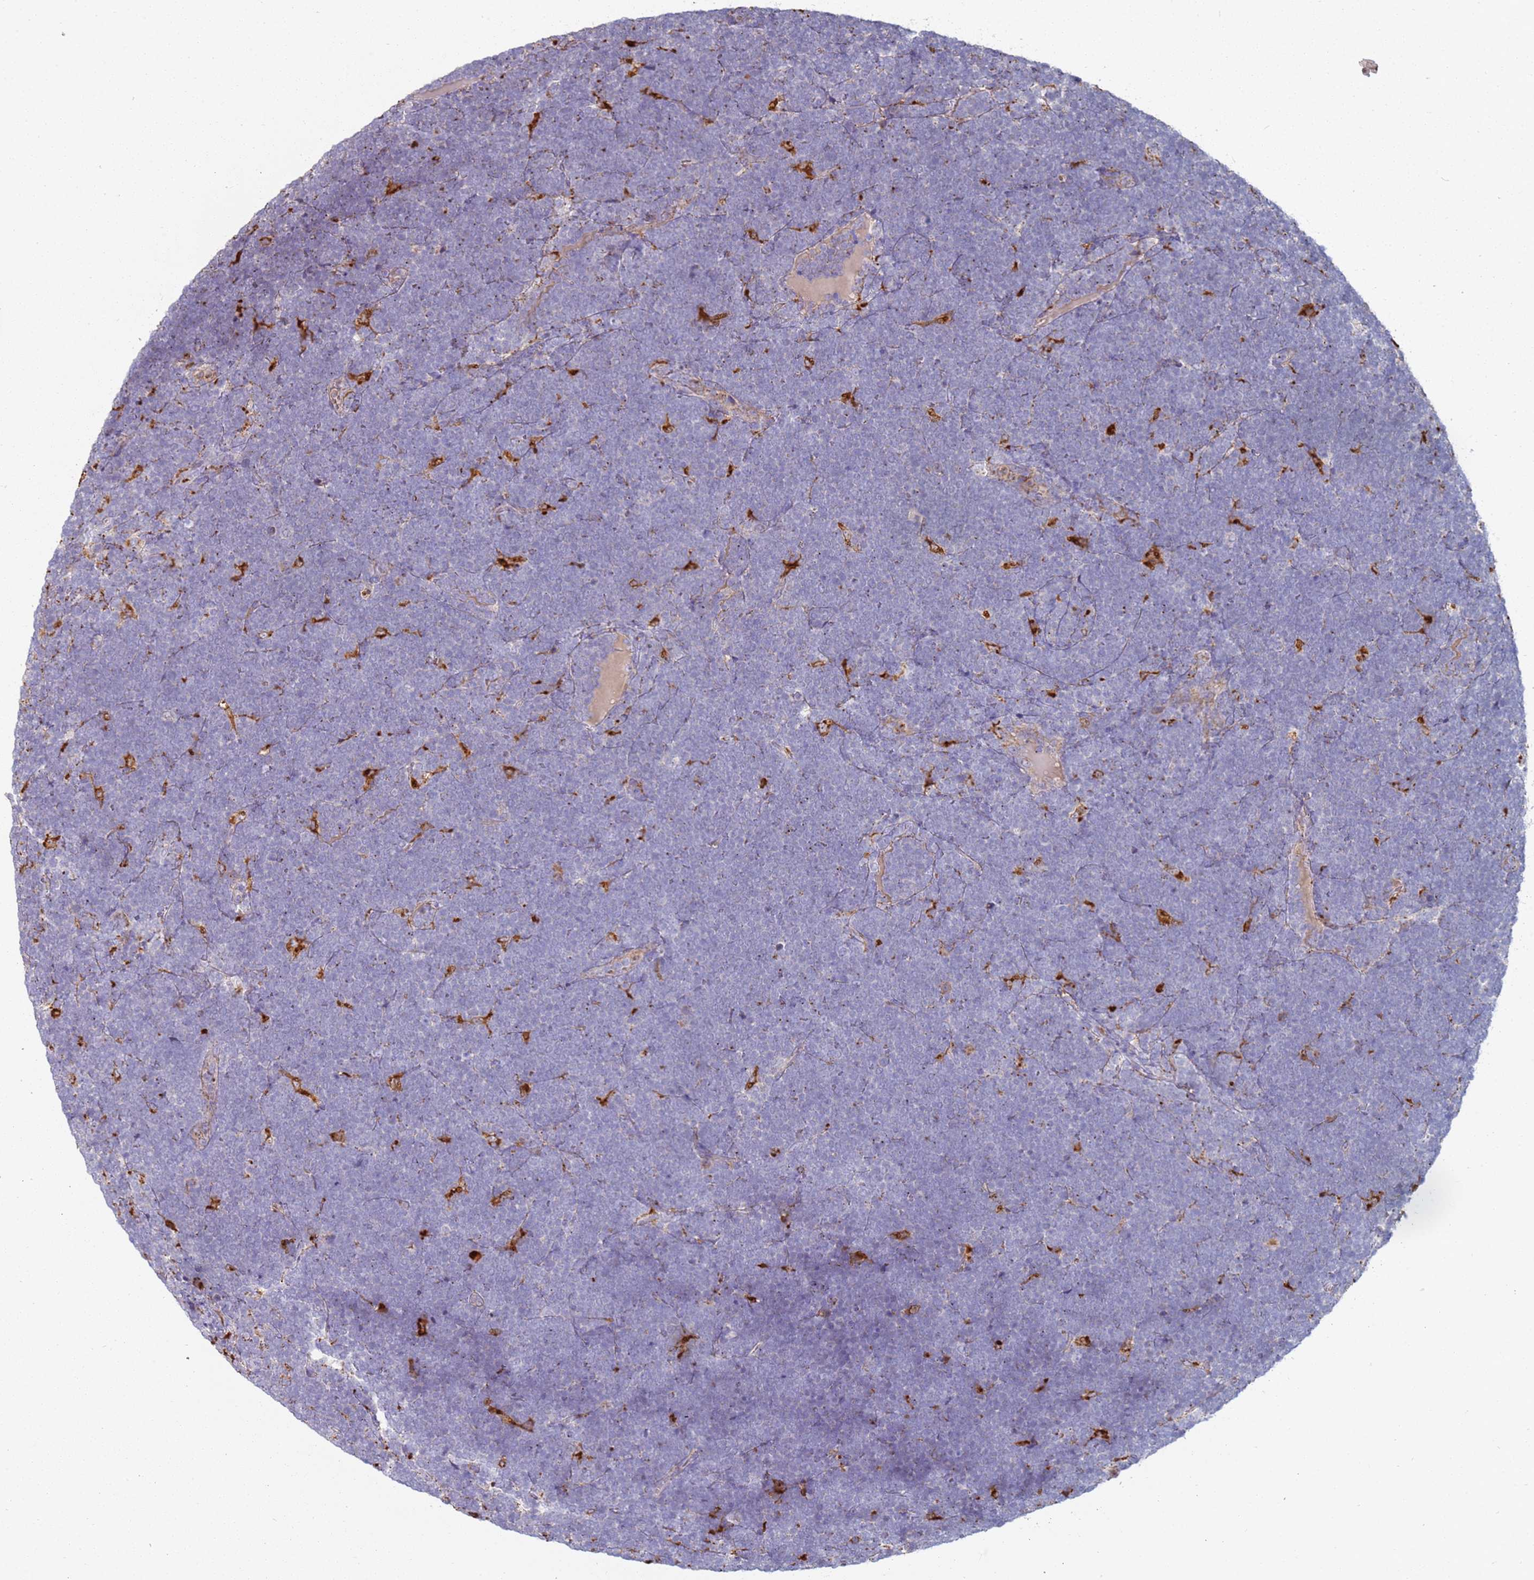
{"staining": {"intensity": "negative", "quantity": "none", "location": "none"}, "tissue": "lymphoma", "cell_type": "Tumor cells", "image_type": "cancer", "snomed": [{"axis": "morphology", "description": "Malignant lymphoma, non-Hodgkin's type, High grade"}, {"axis": "topography", "description": "Lymph node"}], "caption": "Immunohistochemical staining of malignant lymphoma, non-Hodgkin's type (high-grade) reveals no significant staining in tumor cells.", "gene": "TMEM229B", "patient": {"sex": "male", "age": 13}}